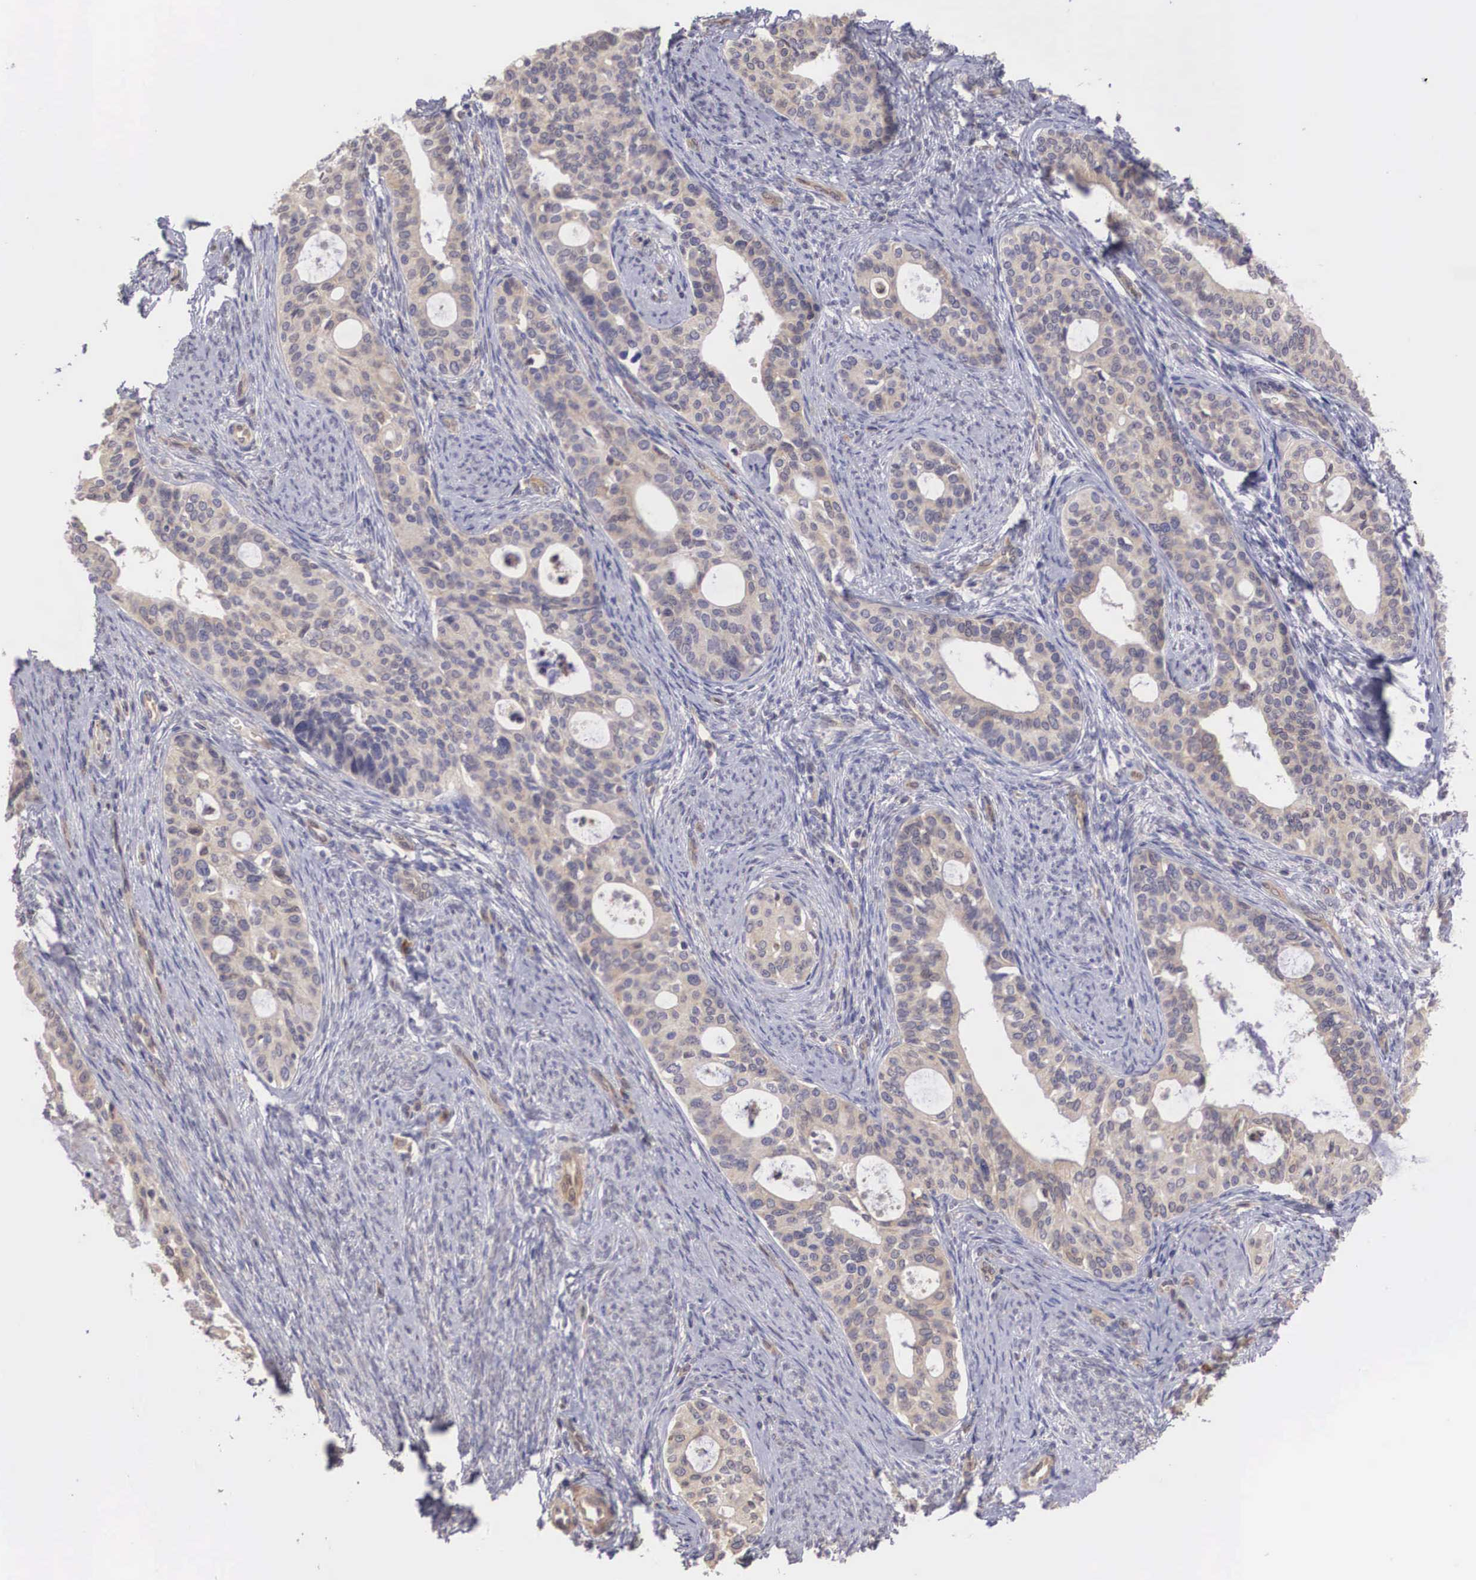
{"staining": {"intensity": "weak", "quantity": ">75%", "location": "cytoplasmic/membranous"}, "tissue": "cervical cancer", "cell_type": "Tumor cells", "image_type": "cancer", "snomed": [{"axis": "morphology", "description": "Squamous cell carcinoma, NOS"}, {"axis": "topography", "description": "Cervix"}], "caption": "Immunohistochemistry histopathology image of cervical cancer stained for a protein (brown), which displays low levels of weak cytoplasmic/membranous staining in about >75% of tumor cells.", "gene": "DNAJB7", "patient": {"sex": "female", "age": 34}}